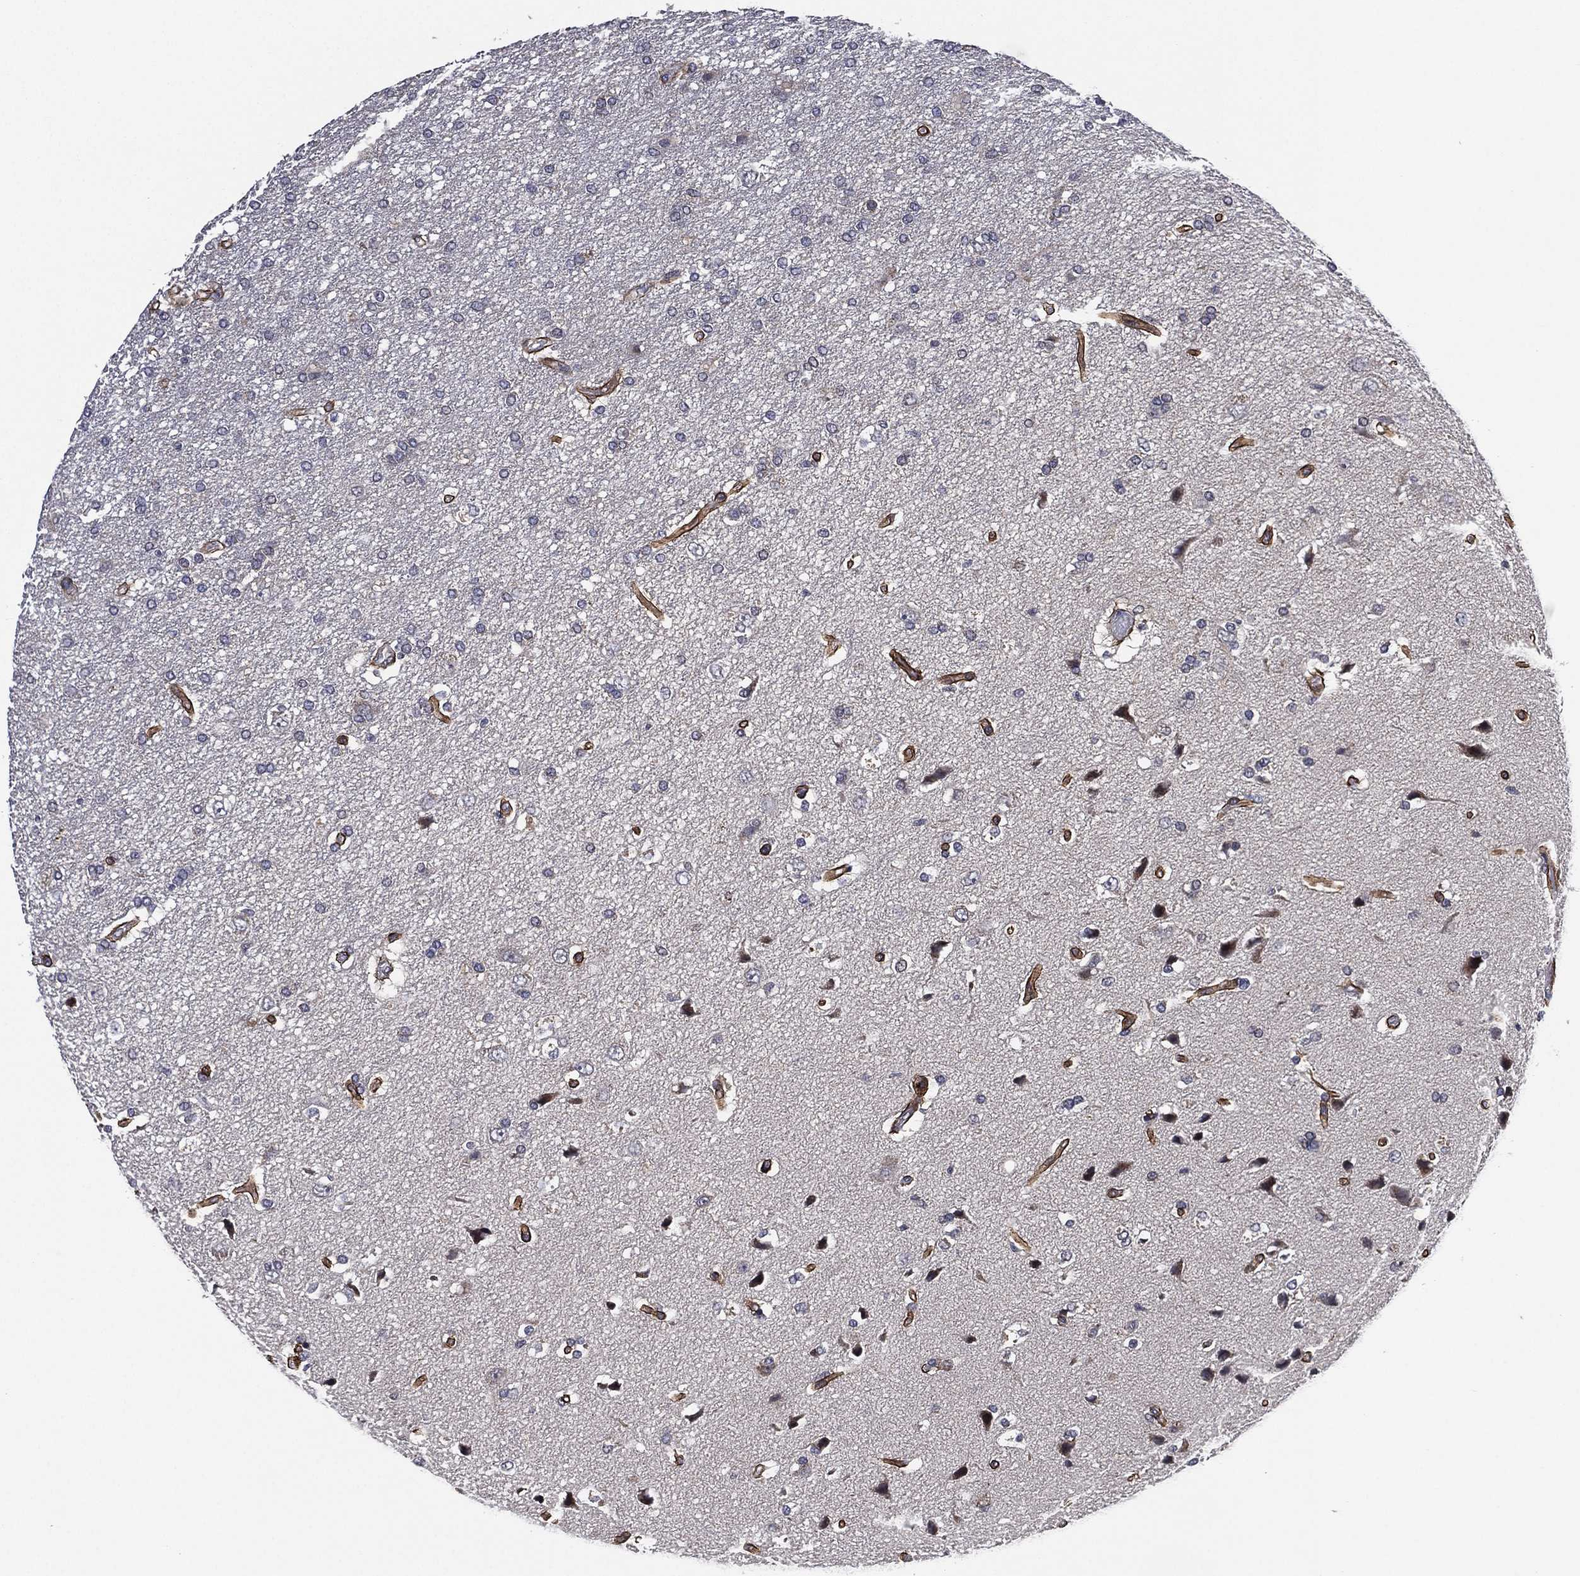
{"staining": {"intensity": "negative", "quantity": "none", "location": "none"}, "tissue": "glioma", "cell_type": "Tumor cells", "image_type": "cancer", "snomed": [{"axis": "morphology", "description": "Glioma, malignant, High grade"}, {"axis": "topography", "description": "Brain"}], "caption": "A micrograph of human malignant glioma (high-grade) is negative for staining in tumor cells.", "gene": "SELENOO", "patient": {"sex": "female", "age": 63}}